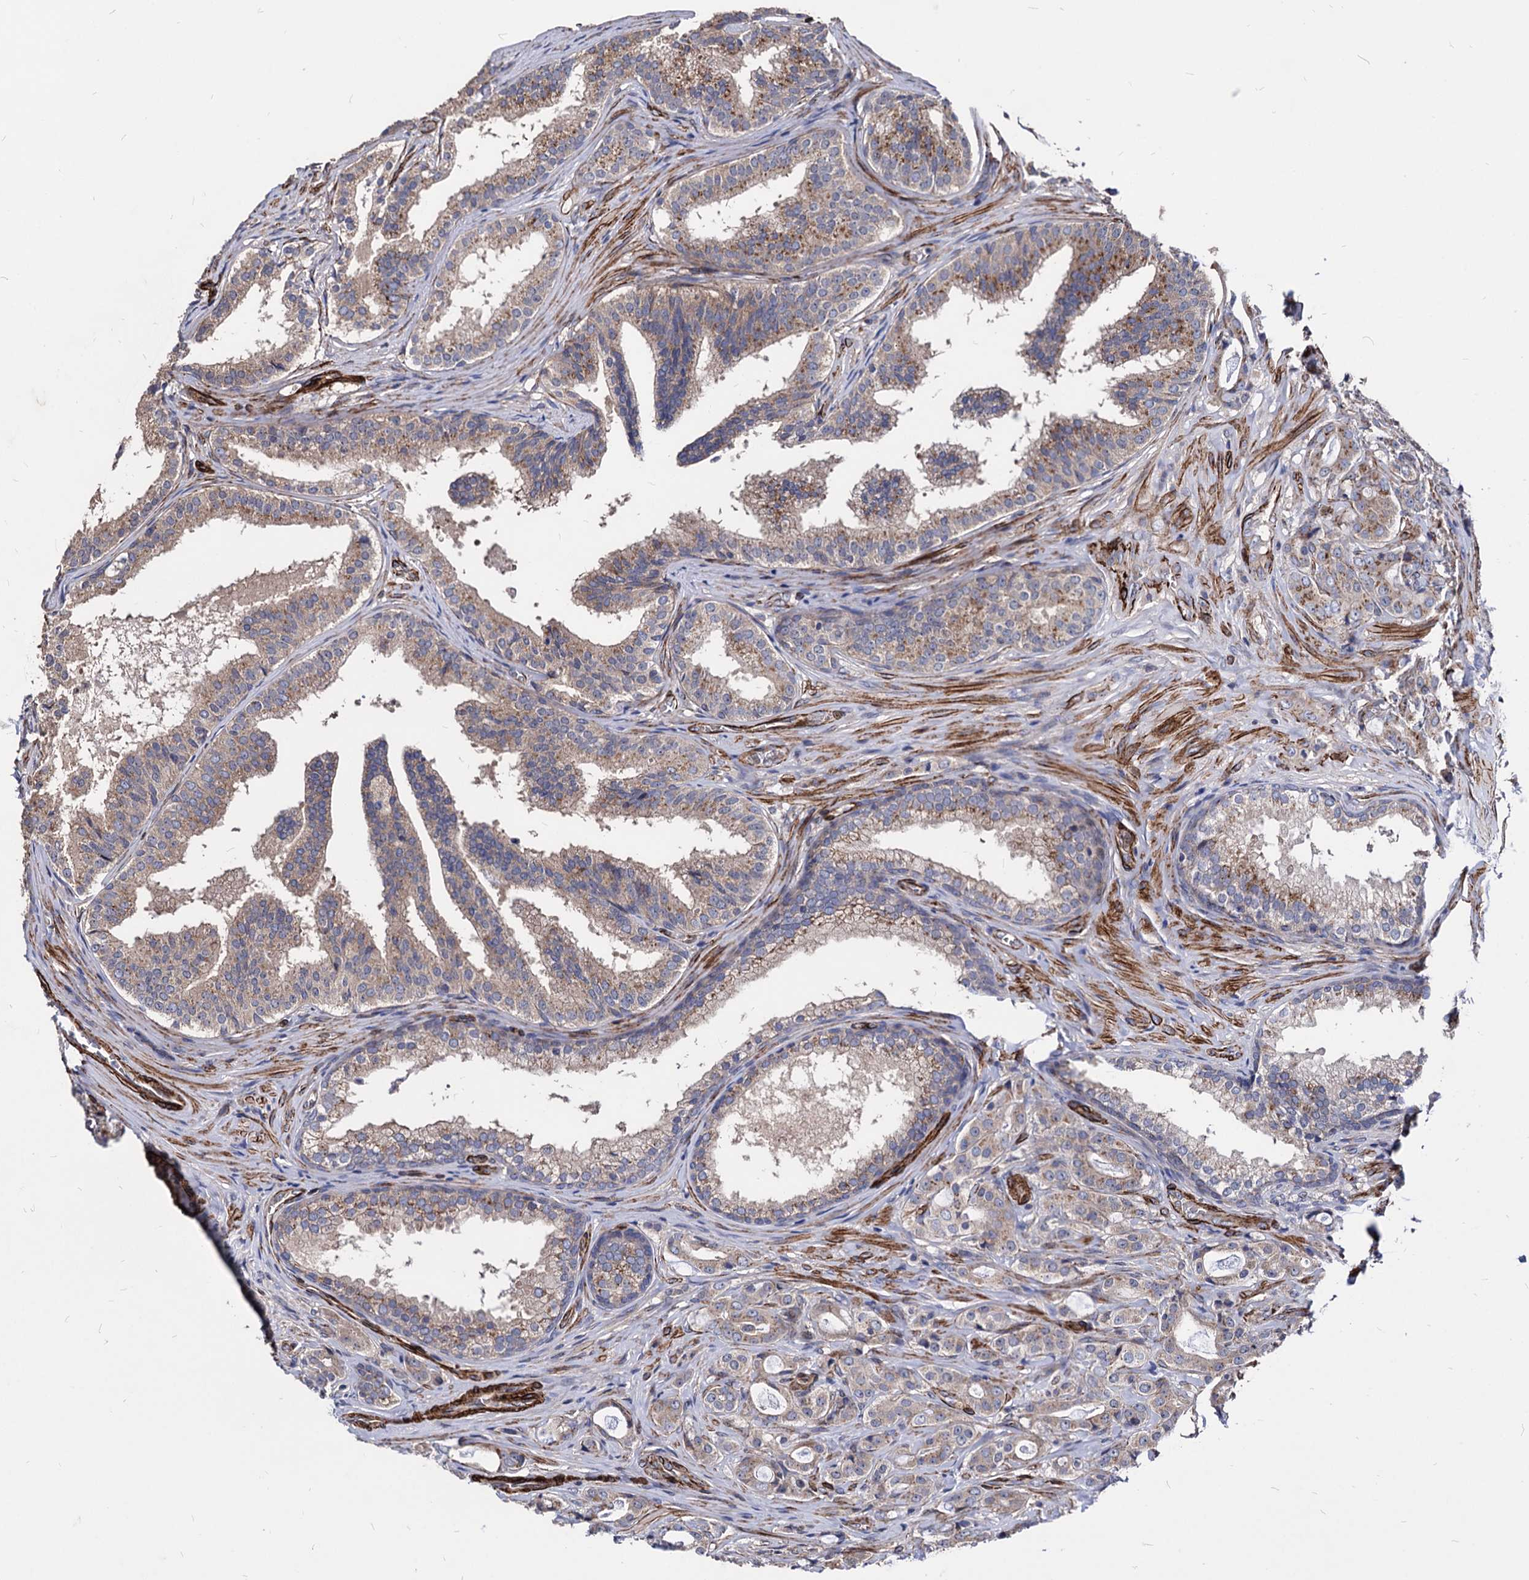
{"staining": {"intensity": "weak", "quantity": "25%-75%", "location": "cytoplasmic/membranous"}, "tissue": "prostate cancer", "cell_type": "Tumor cells", "image_type": "cancer", "snomed": [{"axis": "morphology", "description": "Adenocarcinoma, High grade"}, {"axis": "topography", "description": "Prostate"}], "caption": "Weak cytoplasmic/membranous expression for a protein is identified in about 25%-75% of tumor cells of prostate cancer using IHC.", "gene": "WDR11", "patient": {"sex": "male", "age": 63}}